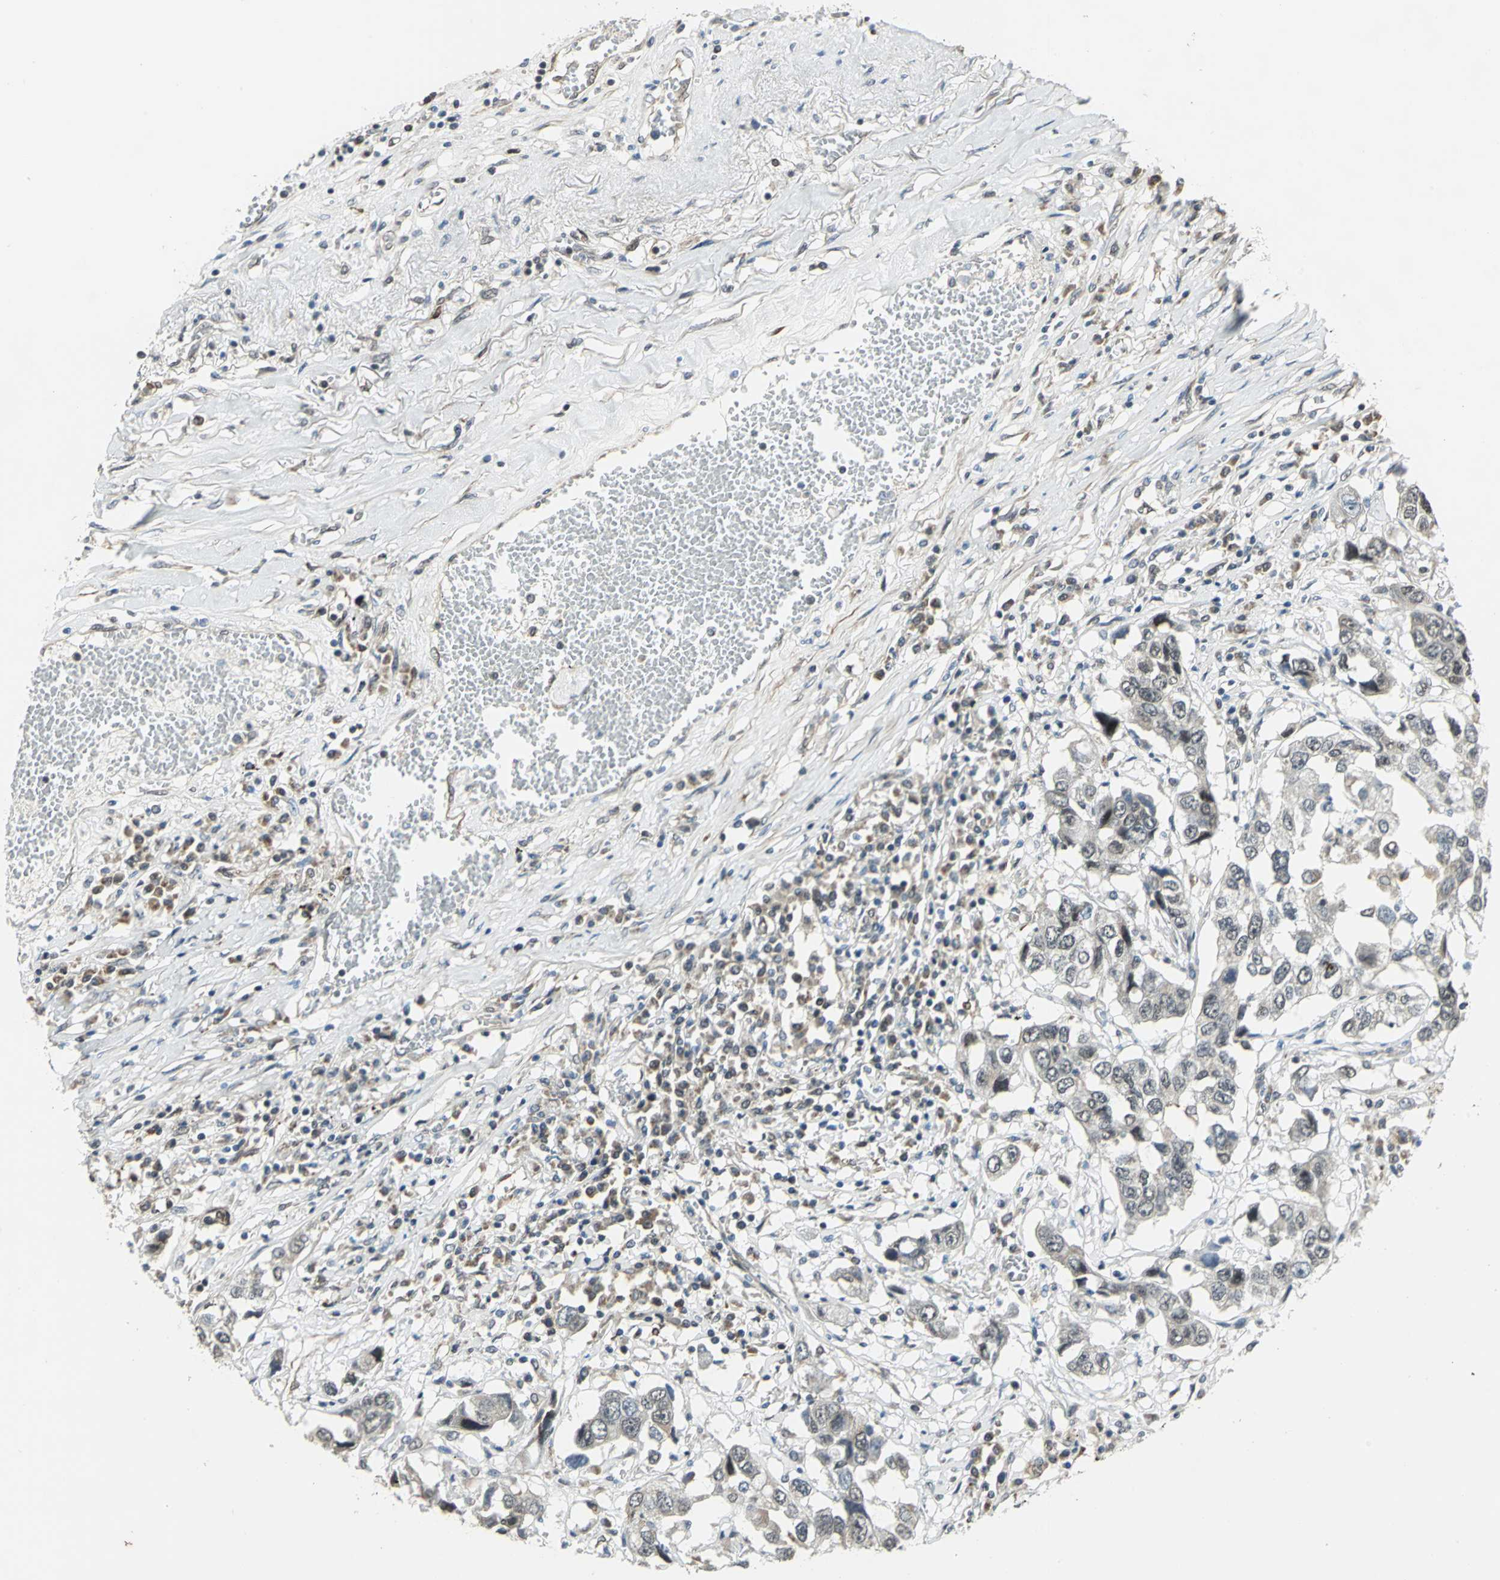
{"staining": {"intensity": "weak", "quantity": "<25%", "location": "cytoplasmic/membranous"}, "tissue": "lung cancer", "cell_type": "Tumor cells", "image_type": "cancer", "snomed": [{"axis": "morphology", "description": "Squamous cell carcinoma, NOS"}, {"axis": "topography", "description": "Lung"}], "caption": "High magnification brightfield microscopy of lung squamous cell carcinoma stained with DAB (3,3'-diaminobenzidine) (brown) and counterstained with hematoxylin (blue): tumor cells show no significant positivity. (Stains: DAB immunohistochemistry (IHC) with hematoxylin counter stain, Microscopy: brightfield microscopy at high magnification).", "gene": "PLAGL2", "patient": {"sex": "male", "age": 71}}